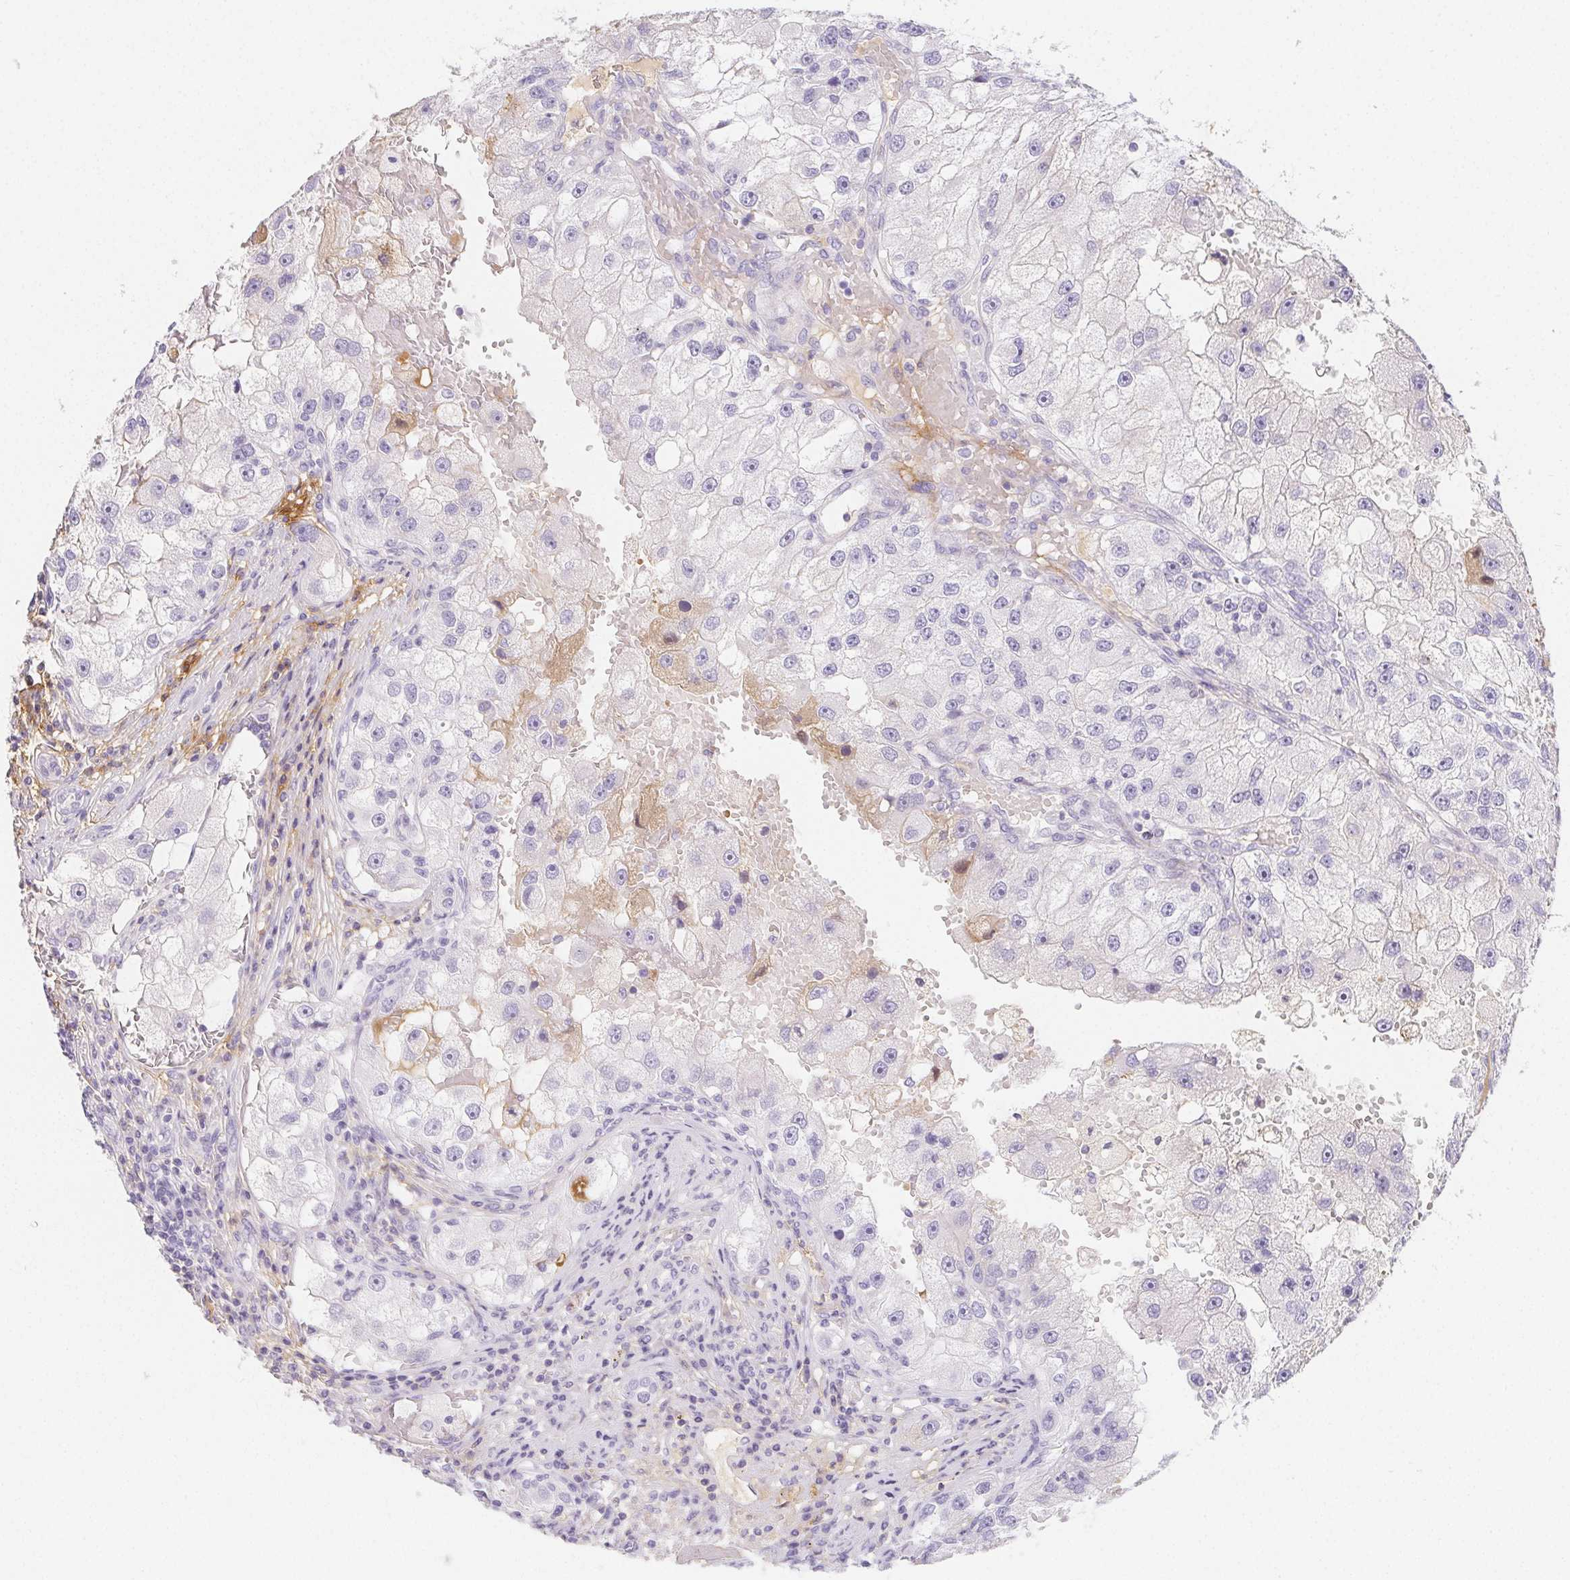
{"staining": {"intensity": "negative", "quantity": "none", "location": "none"}, "tissue": "renal cancer", "cell_type": "Tumor cells", "image_type": "cancer", "snomed": [{"axis": "morphology", "description": "Adenocarcinoma, NOS"}, {"axis": "topography", "description": "Kidney"}], "caption": "Tumor cells are negative for brown protein staining in renal cancer (adenocarcinoma). Brightfield microscopy of immunohistochemistry (IHC) stained with DAB (3,3'-diaminobenzidine) (brown) and hematoxylin (blue), captured at high magnification.", "gene": "ITIH2", "patient": {"sex": "male", "age": 63}}